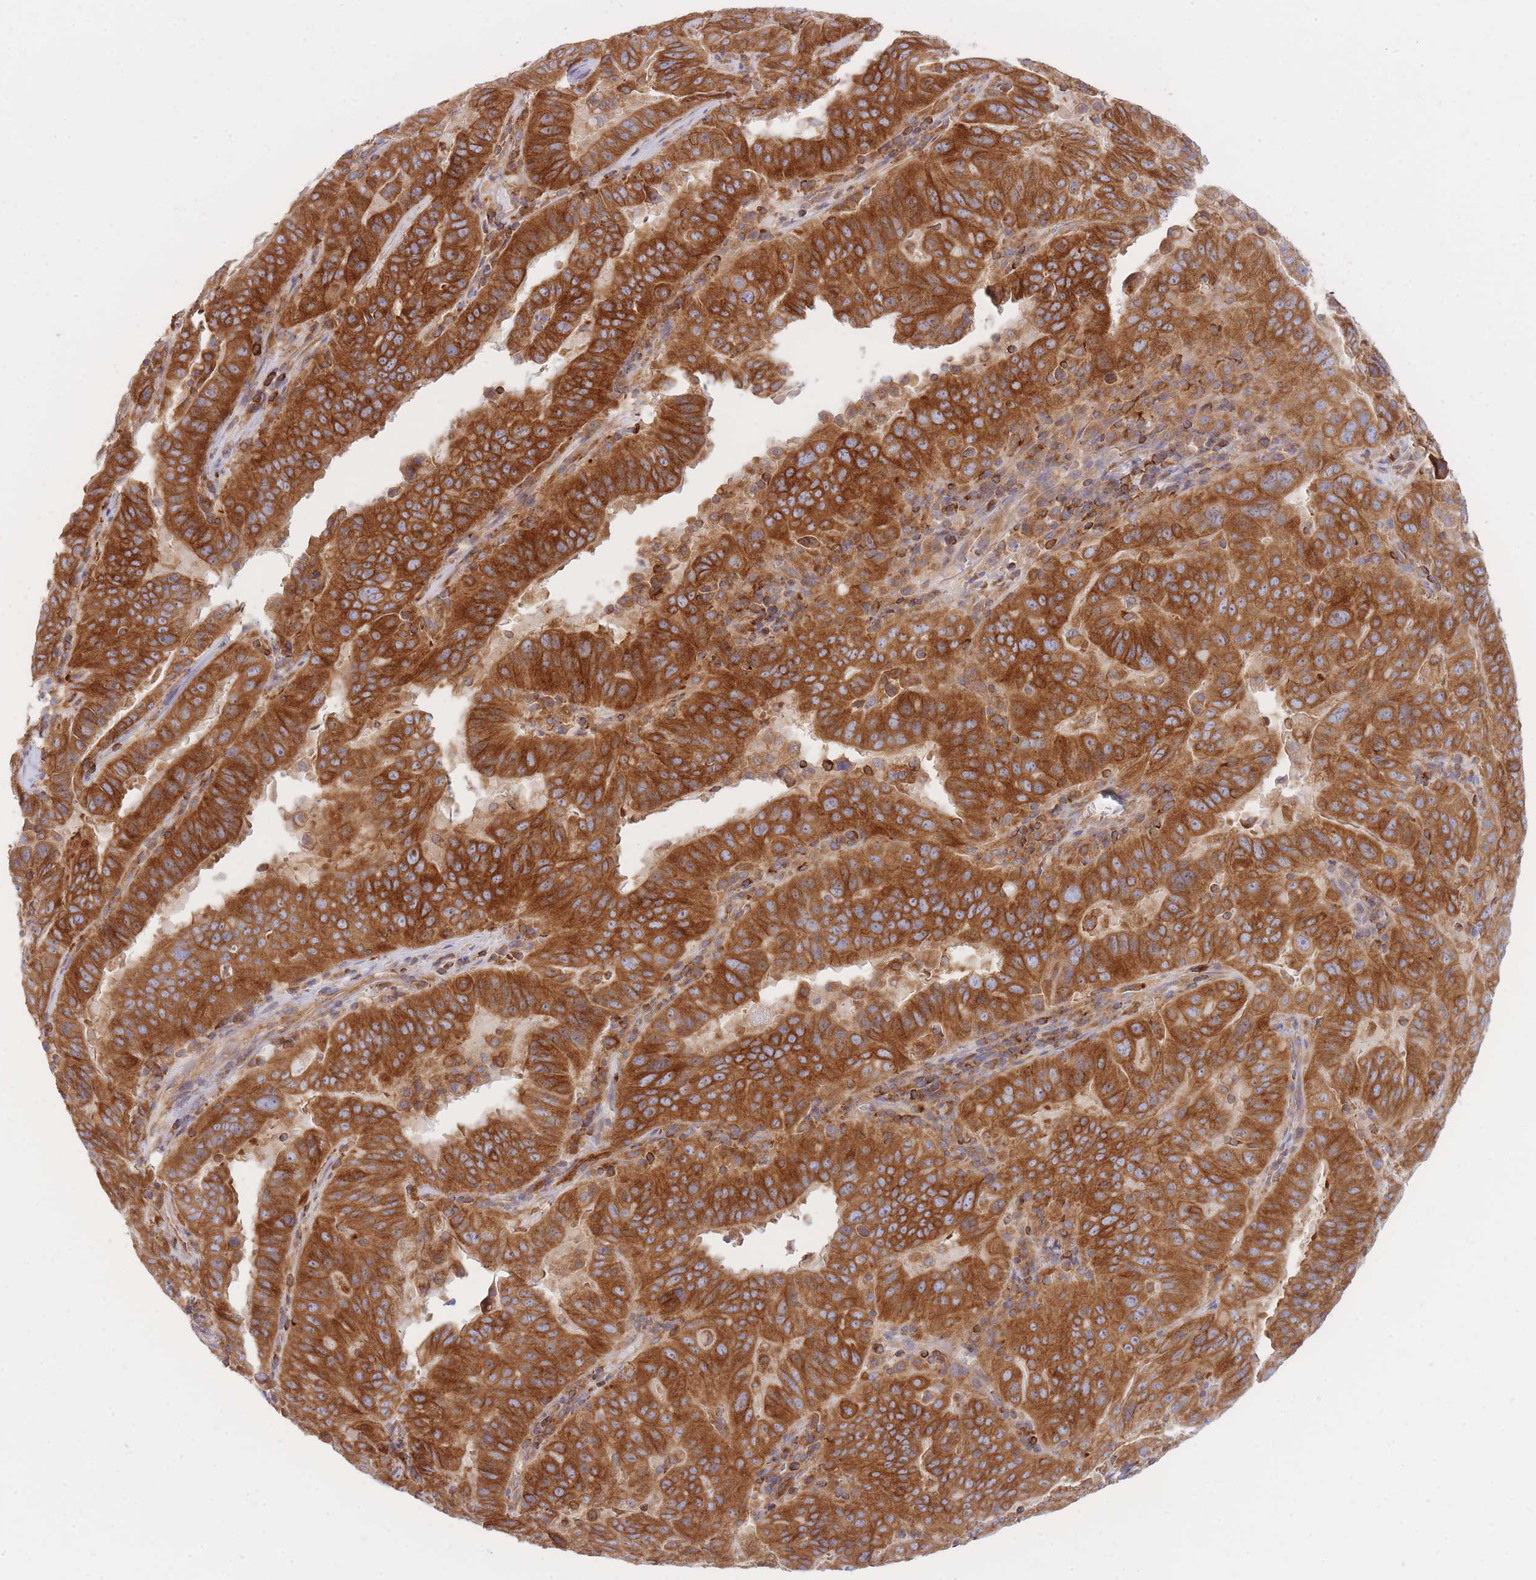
{"staining": {"intensity": "strong", "quantity": ">75%", "location": "cytoplasmic/membranous"}, "tissue": "pancreatic cancer", "cell_type": "Tumor cells", "image_type": "cancer", "snomed": [{"axis": "morphology", "description": "Adenocarcinoma, NOS"}, {"axis": "topography", "description": "Pancreas"}], "caption": "Protein staining of adenocarcinoma (pancreatic) tissue shows strong cytoplasmic/membranous staining in about >75% of tumor cells.", "gene": "REM1", "patient": {"sex": "male", "age": 63}}